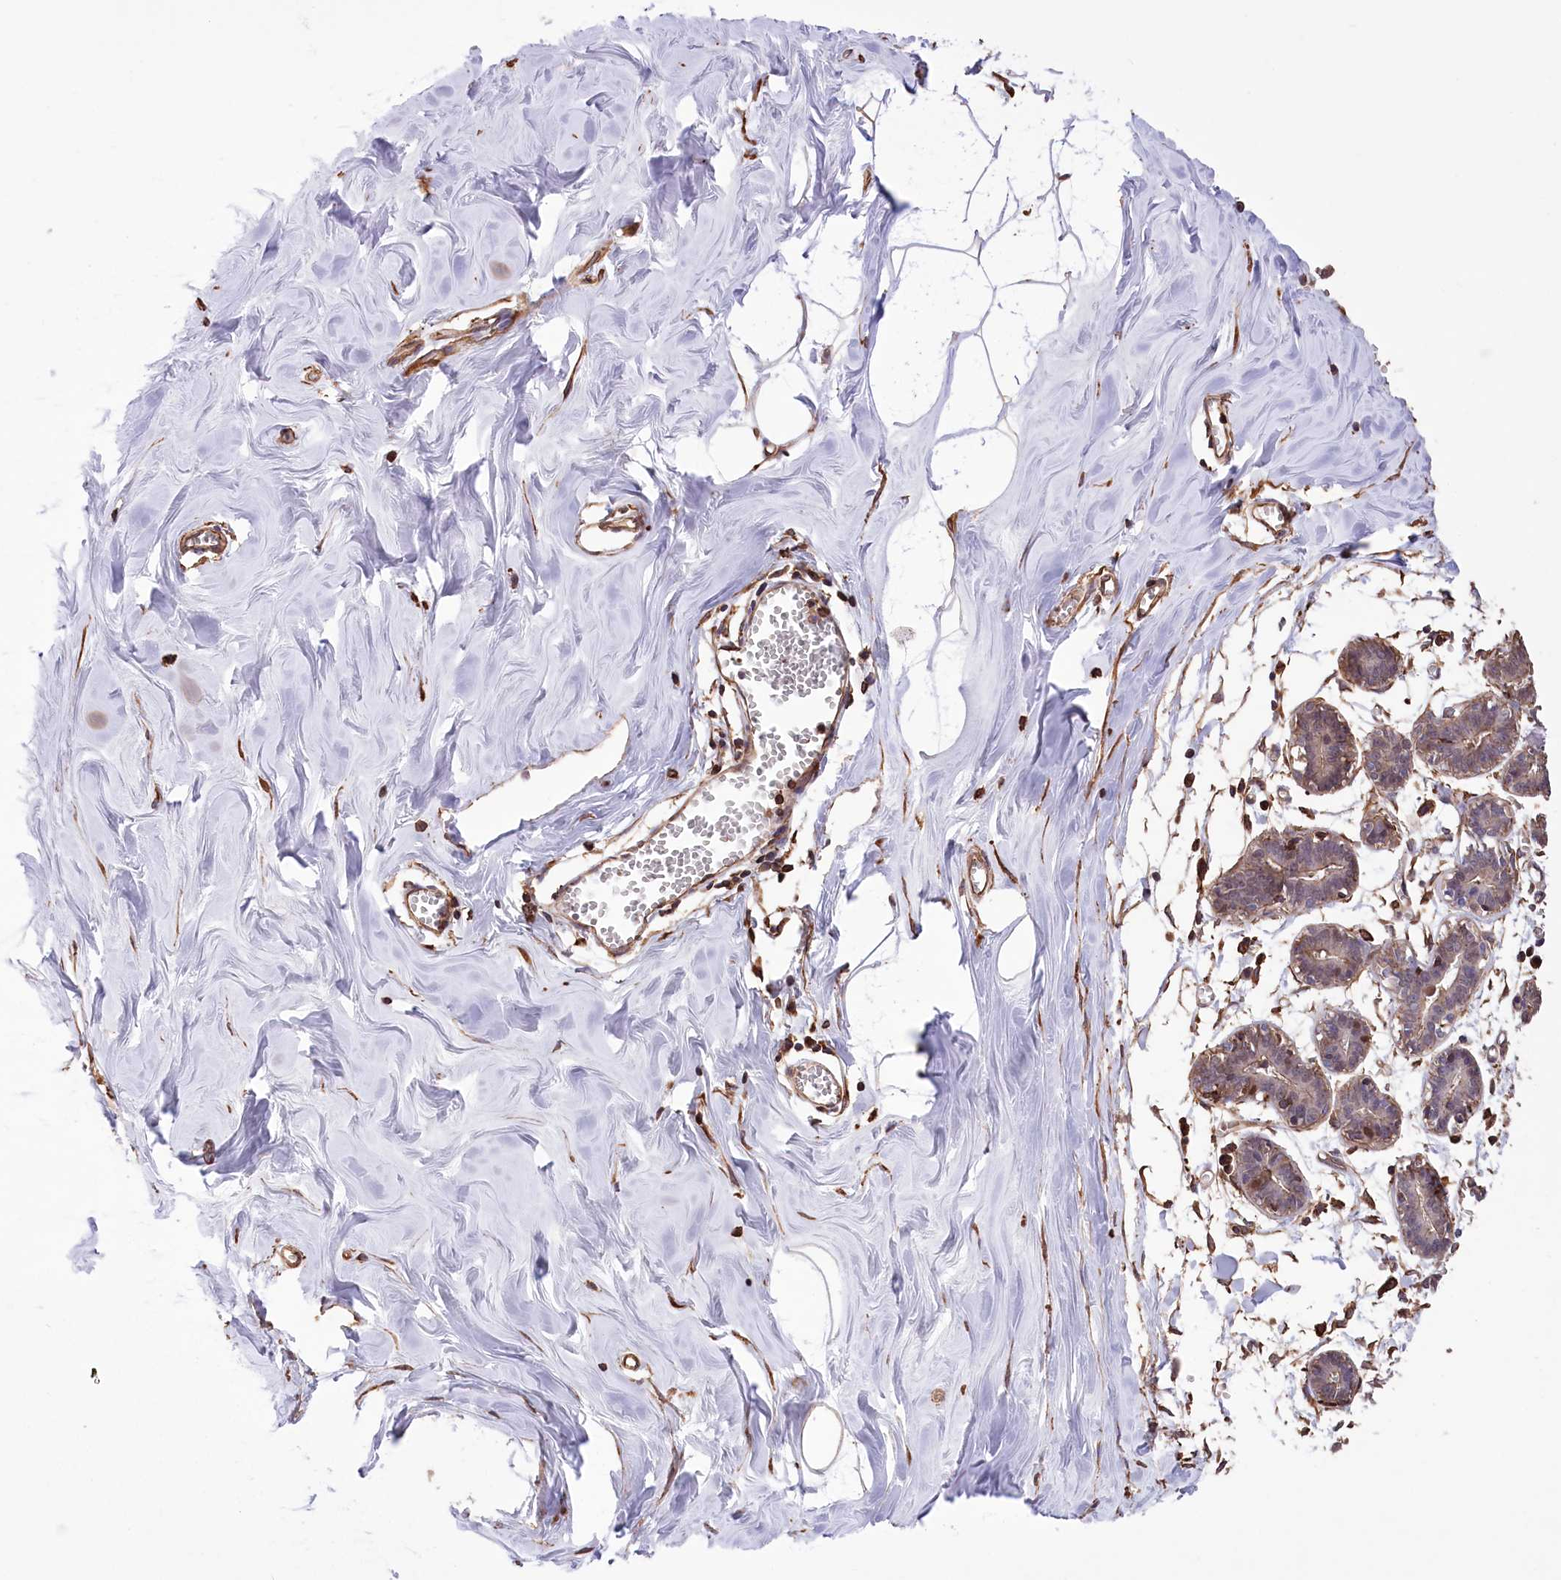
{"staining": {"intensity": "moderate", "quantity": ">75%", "location": "cytoplasmic/membranous"}, "tissue": "breast", "cell_type": "Adipocytes", "image_type": "normal", "snomed": [{"axis": "morphology", "description": "Normal tissue, NOS"}, {"axis": "topography", "description": "Breast"}], "caption": "Immunohistochemistry (IHC) of unremarkable breast shows medium levels of moderate cytoplasmic/membranous expression in about >75% of adipocytes. The protein is shown in brown color, while the nuclei are stained blue.", "gene": "DPP3", "patient": {"sex": "female", "age": 27}}